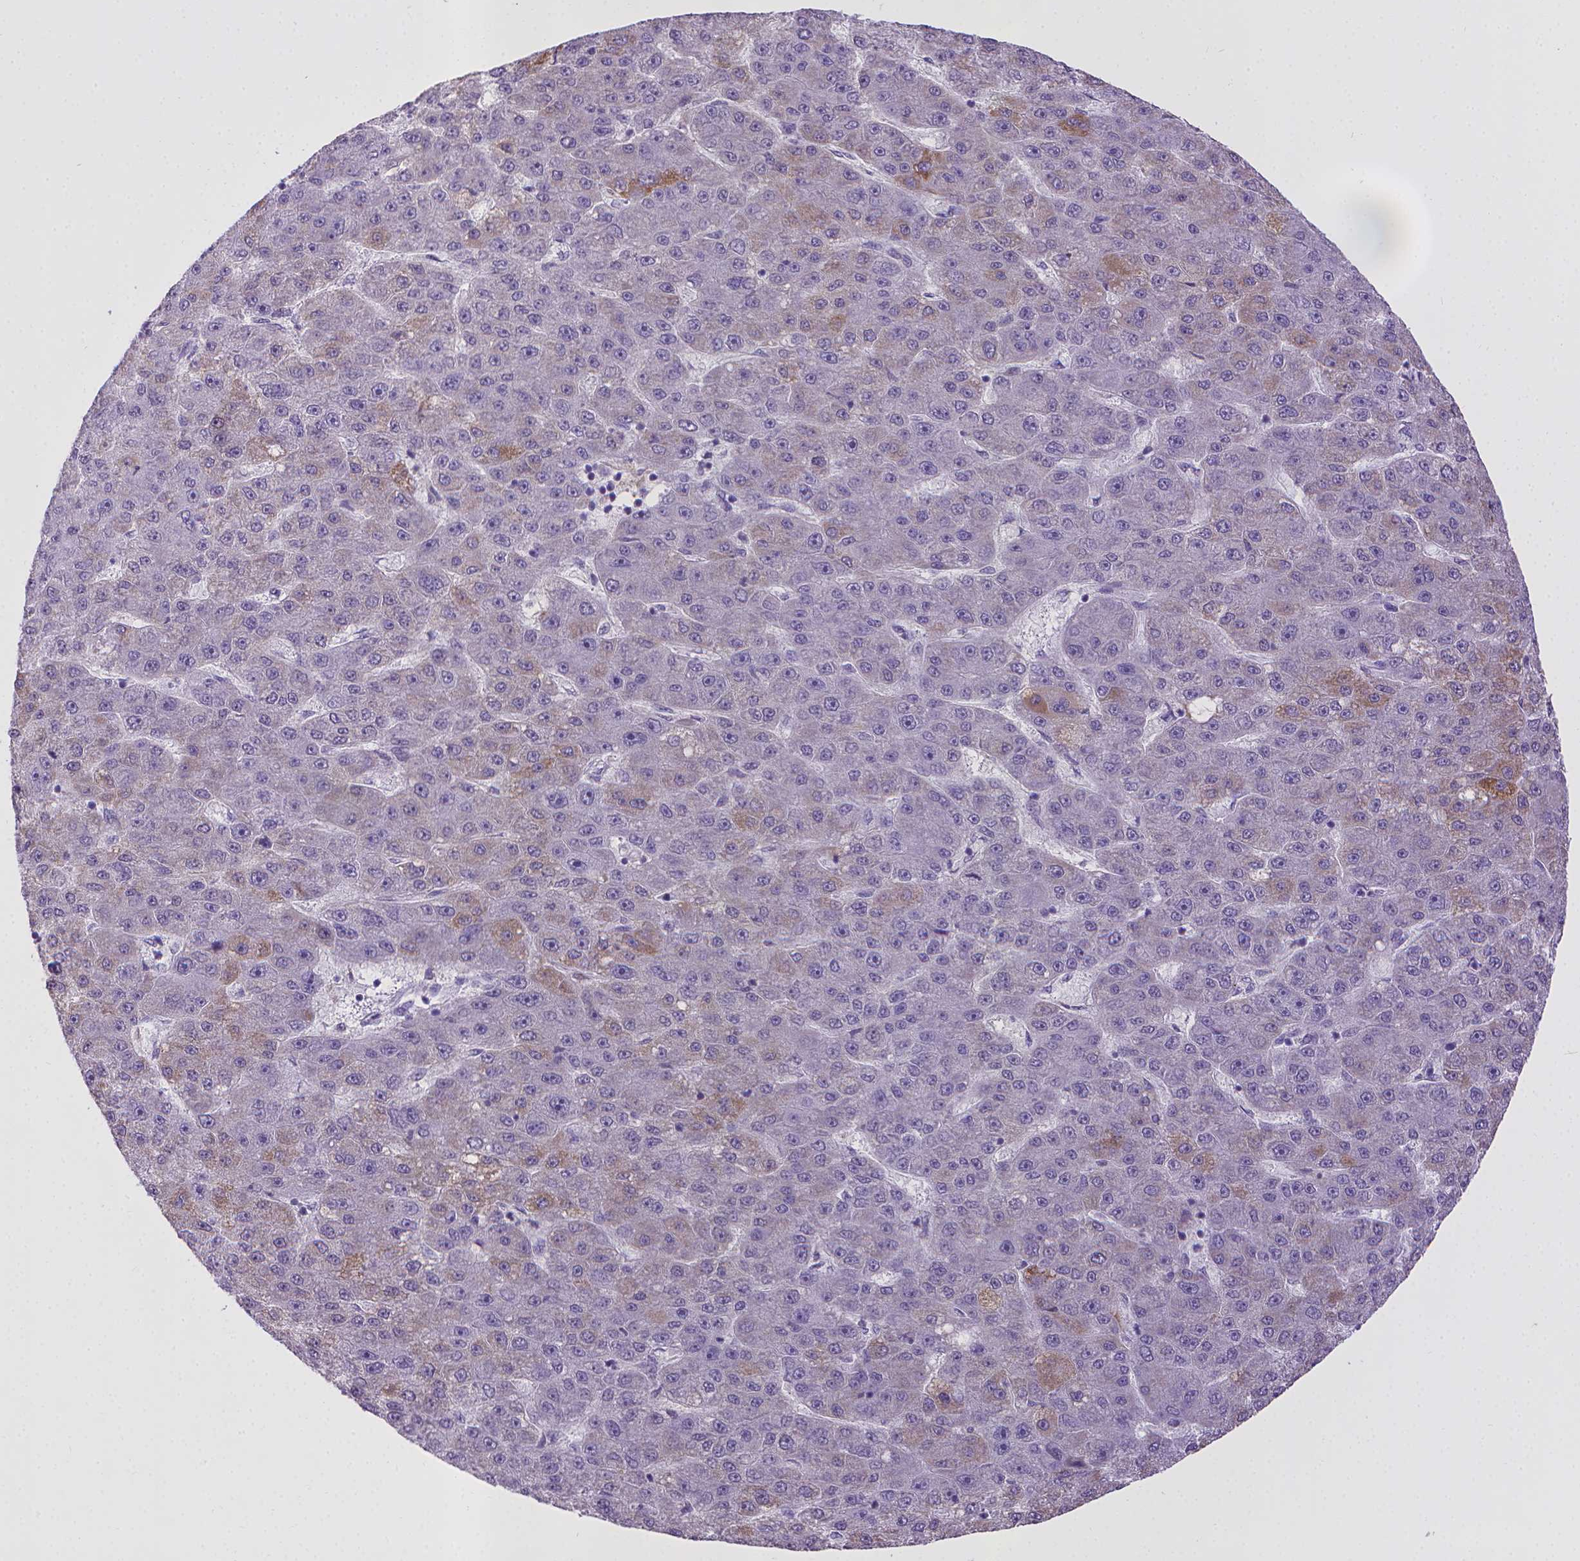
{"staining": {"intensity": "moderate", "quantity": "<25%", "location": "cytoplasmic/membranous"}, "tissue": "liver cancer", "cell_type": "Tumor cells", "image_type": "cancer", "snomed": [{"axis": "morphology", "description": "Carcinoma, Hepatocellular, NOS"}, {"axis": "topography", "description": "Liver"}], "caption": "Liver cancer was stained to show a protein in brown. There is low levels of moderate cytoplasmic/membranous expression in about <25% of tumor cells. (Stains: DAB in brown, nuclei in blue, Microscopy: brightfield microscopy at high magnification).", "gene": "KMO", "patient": {"sex": "male", "age": 67}}